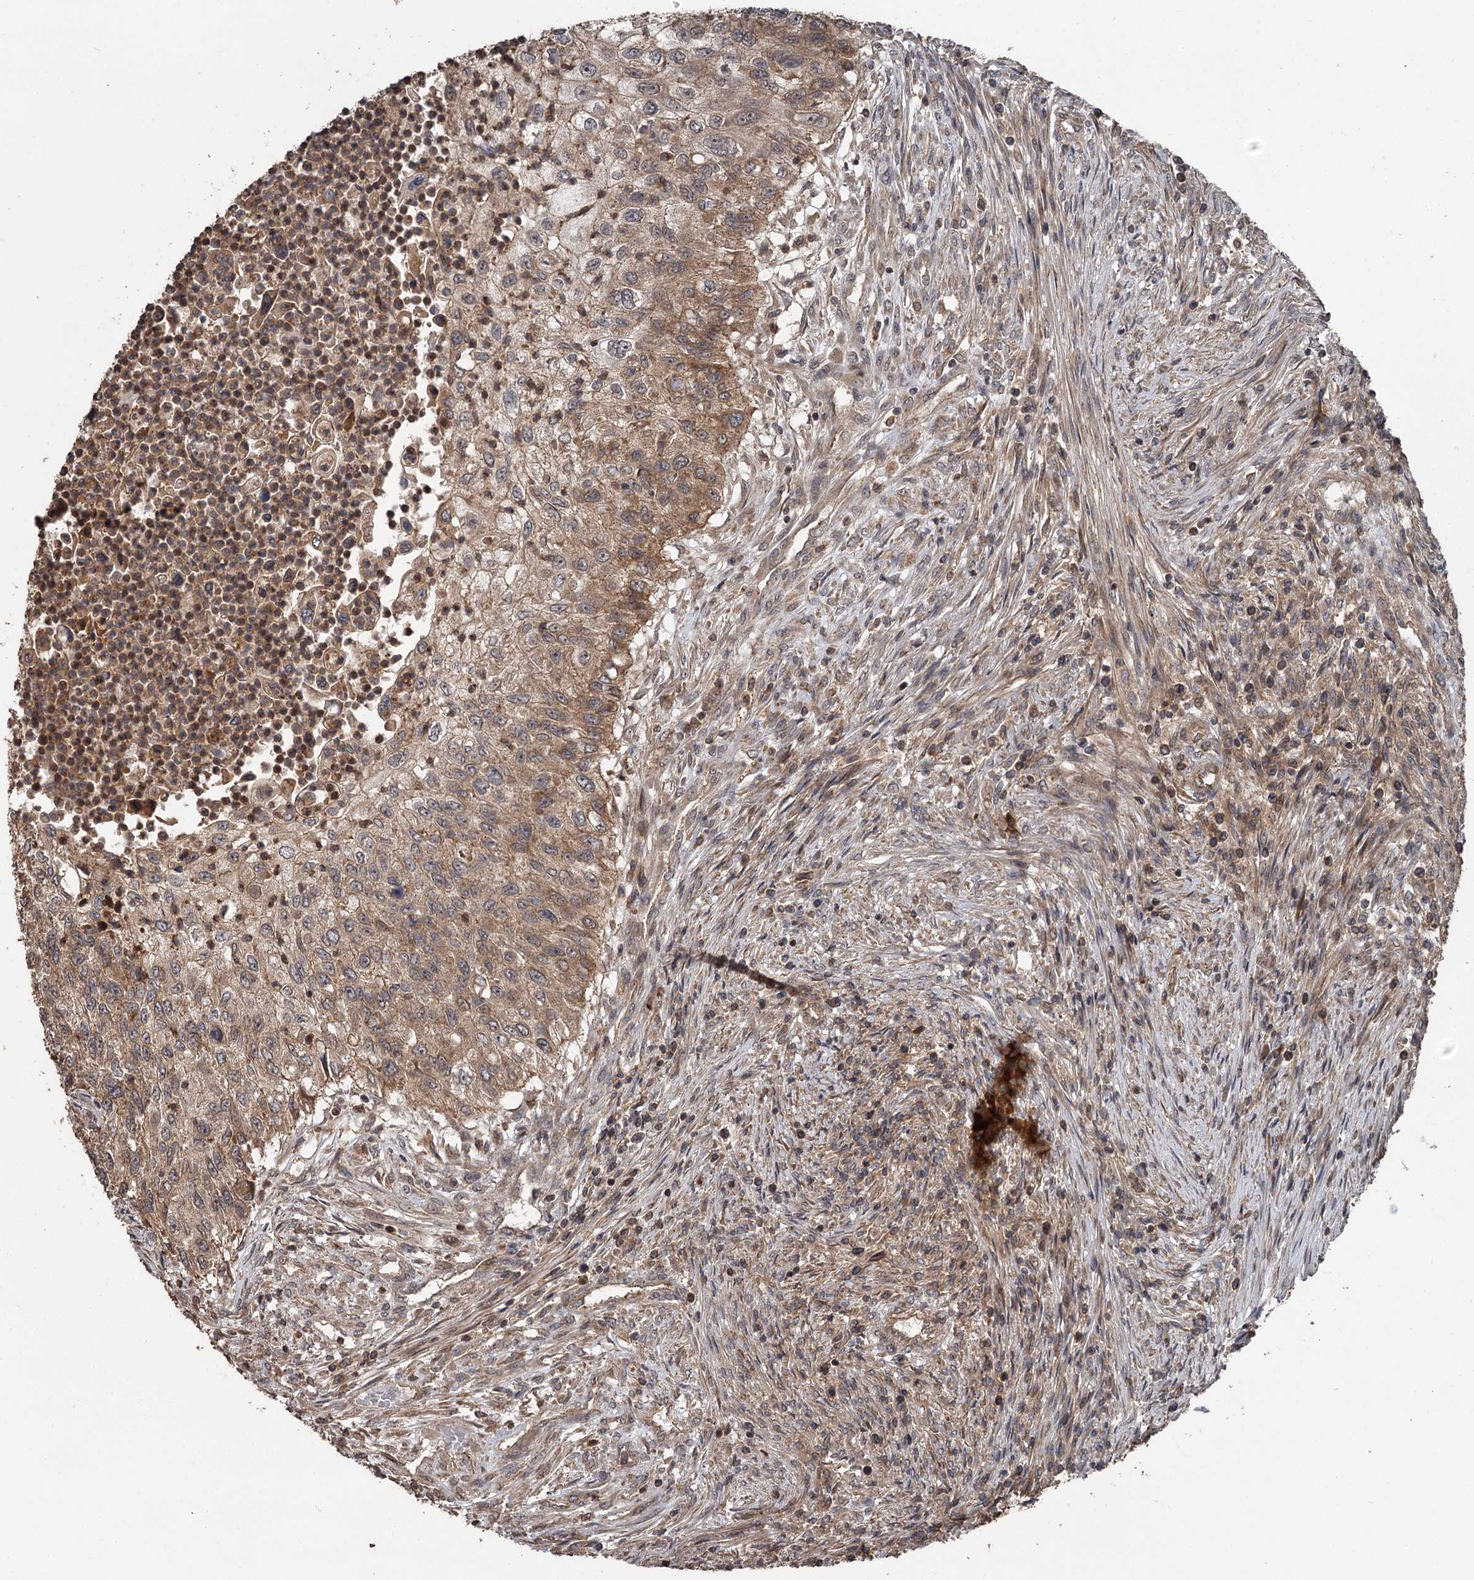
{"staining": {"intensity": "moderate", "quantity": ">75%", "location": "cytoplasmic/membranous"}, "tissue": "urothelial cancer", "cell_type": "Tumor cells", "image_type": "cancer", "snomed": [{"axis": "morphology", "description": "Urothelial carcinoma, High grade"}, {"axis": "topography", "description": "Urinary bladder"}], "caption": "Protein expression analysis of urothelial cancer displays moderate cytoplasmic/membranous expression in approximately >75% of tumor cells.", "gene": "RAB21", "patient": {"sex": "female", "age": 60}}